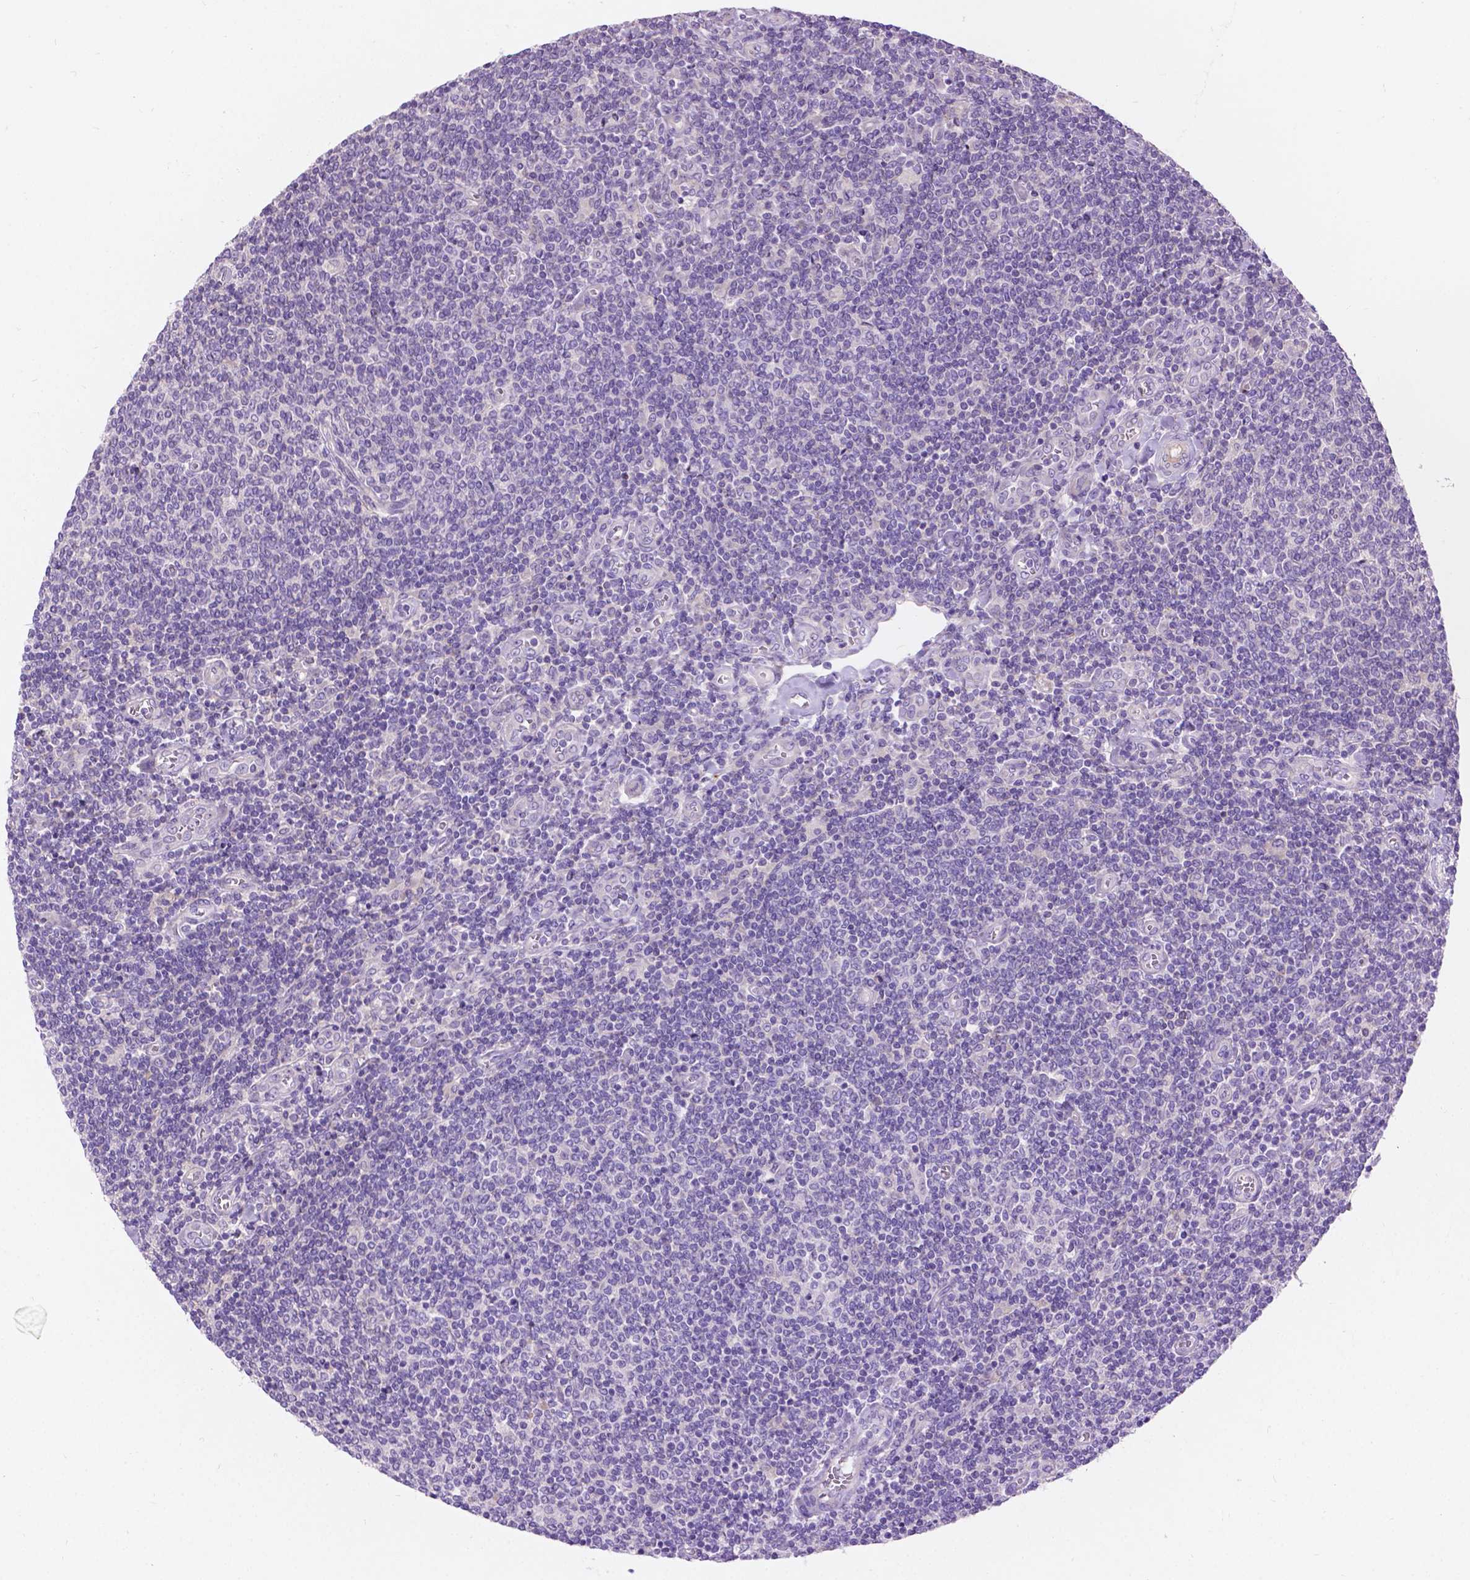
{"staining": {"intensity": "negative", "quantity": "none", "location": "none"}, "tissue": "lymphoma", "cell_type": "Tumor cells", "image_type": "cancer", "snomed": [{"axis": "morphology", "description": "Malignant lymphoma, non-Hodgkin's type, Low grade"}, {"axis": "topography", "description": "Lymph node"}], "caption": "DAB (3,3'-diaminobenzidine) immunohistochemical staining of human lymphoma shows no significant staining in tumor cells.", "gene": "NOXO1", "patient": {"sex": "male", "age": 52}}